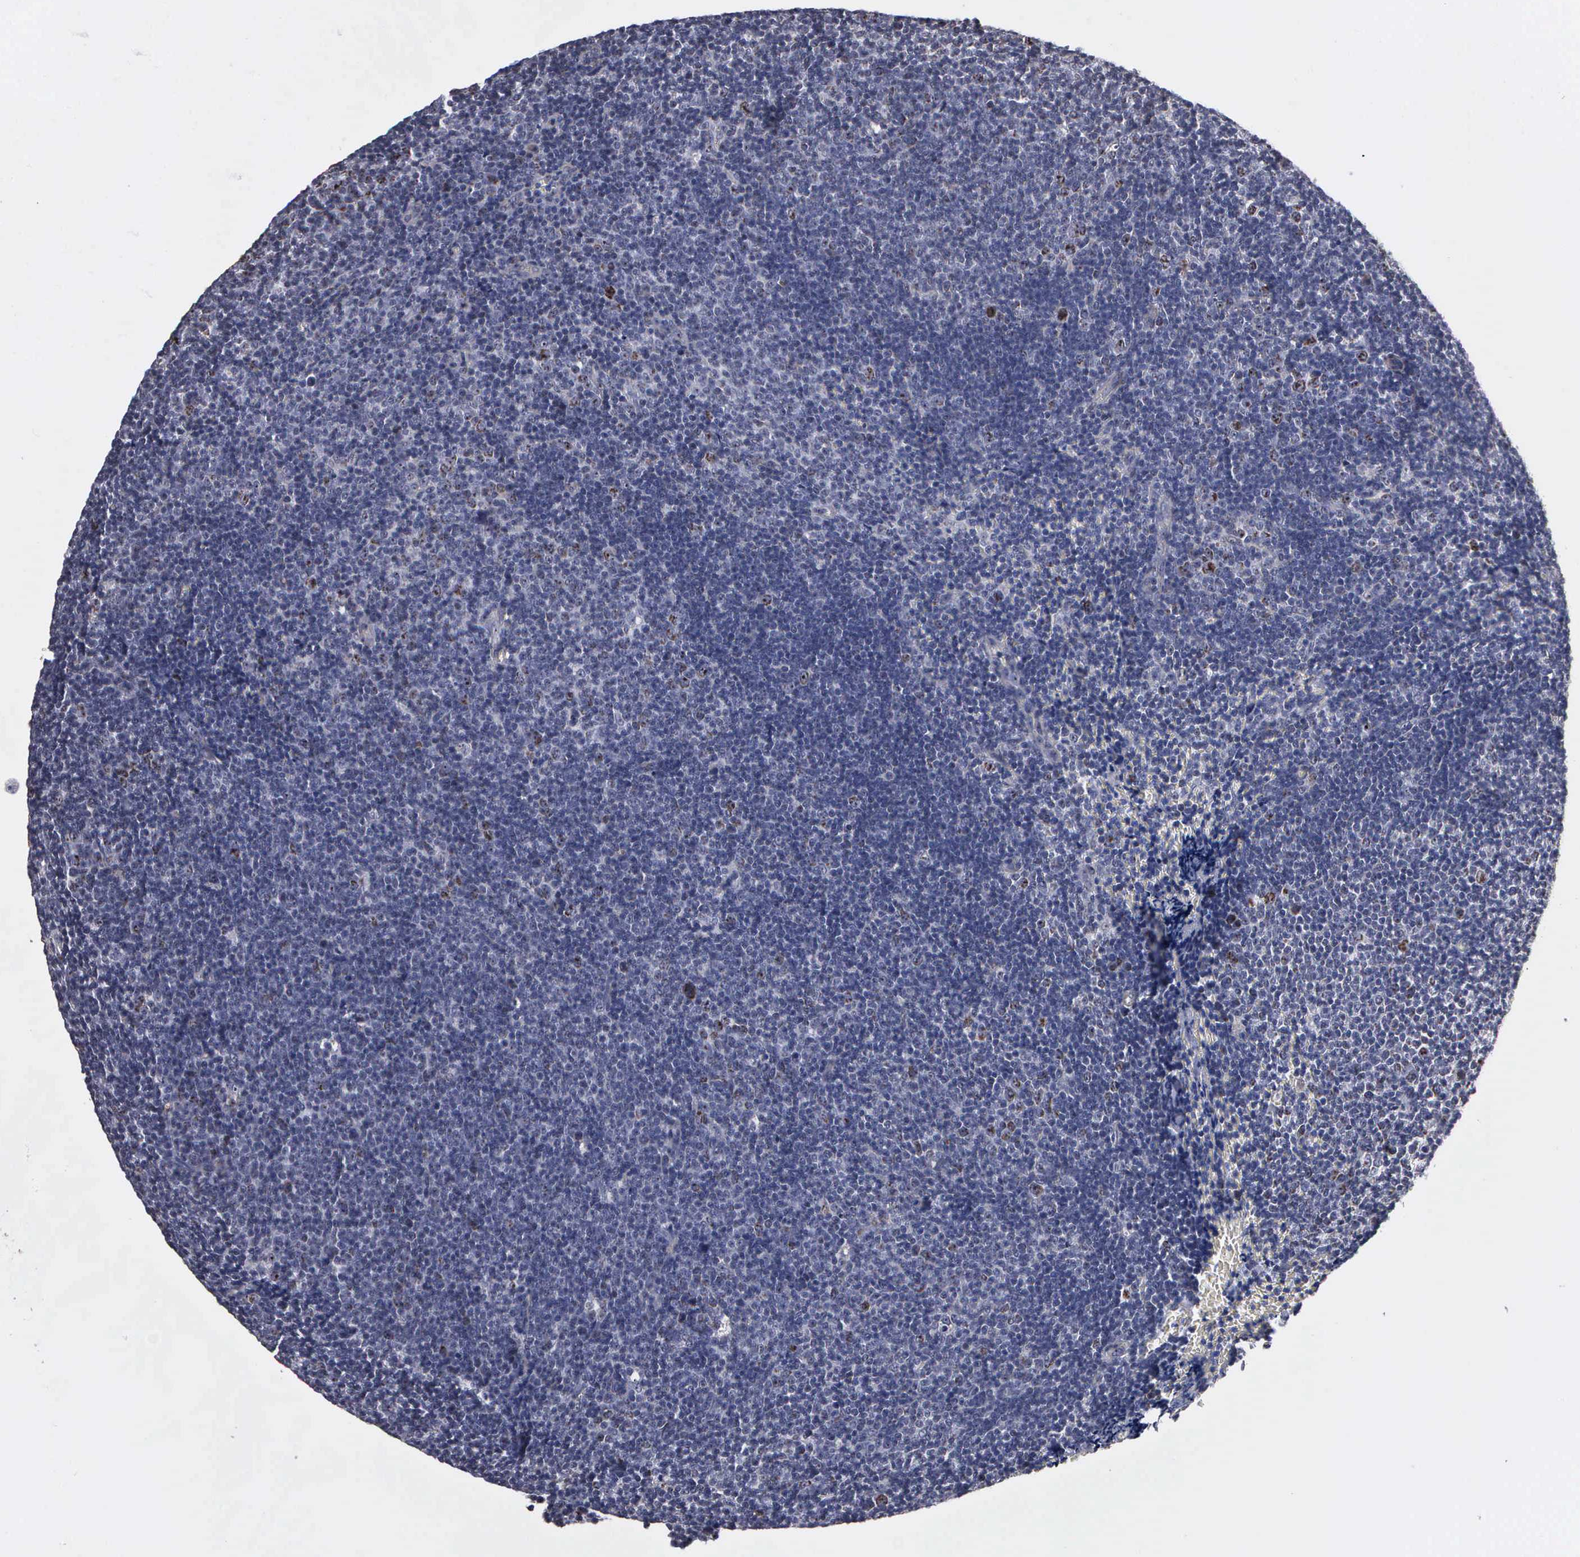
{"staining": {"intensity": "weak", "quantity": "<25%", "location": "cytoplasmic/membranous"}, "tissue": "lymphoma", "cell_type": "Tumor cells", "image_type": "cancer", "snomed": [{"axis": "morphology", "description": "Malignant lymphoma, non-Hodgkin's type, Low grade"}, {"axis": "topography", "description": "Lymph node"}], "caption": "An IHC image of lymphoma is shown. There is no staining in tumor cells of lymphoma. Nuclei are stained in blue.", "gene": "NGDN", "patient": {"sex": "male", "age": 49}}